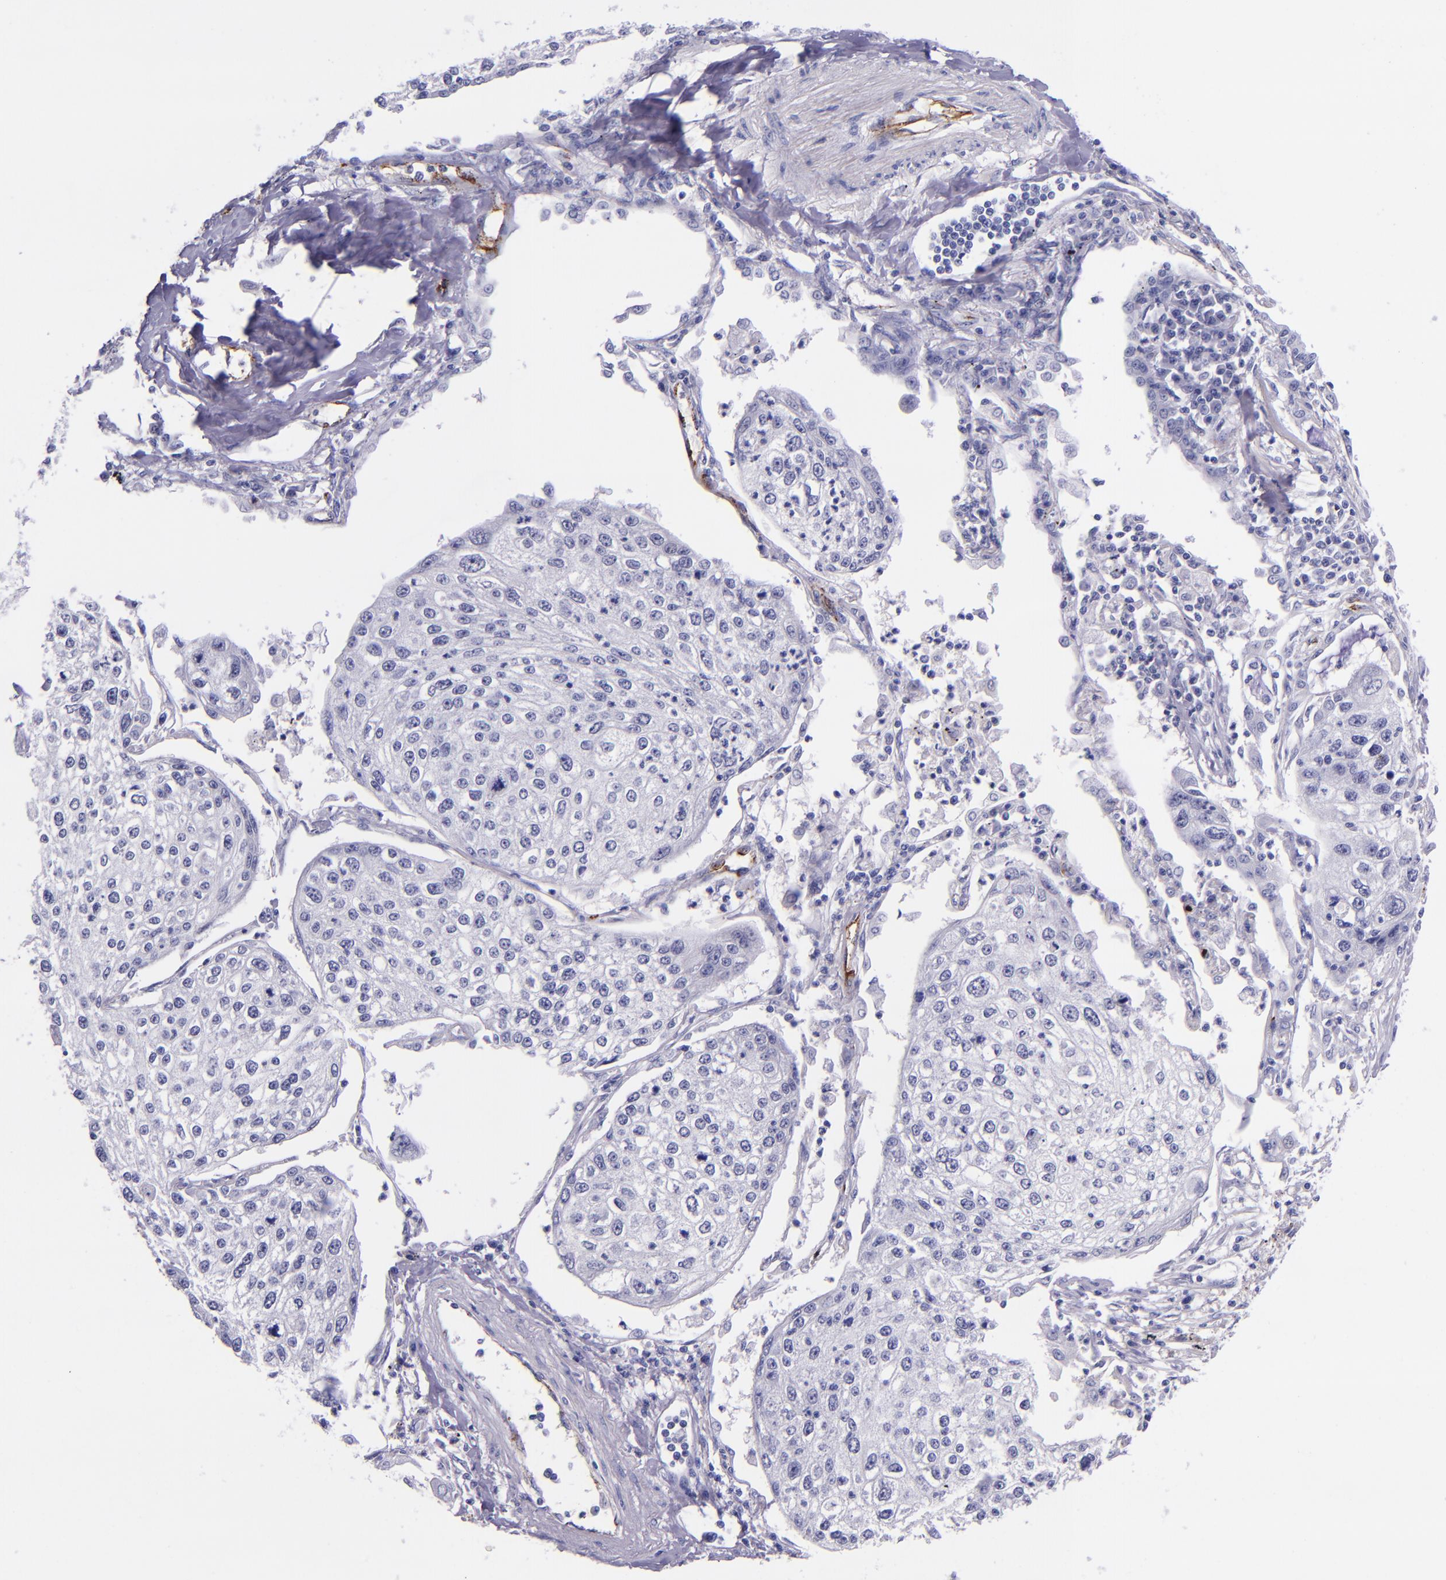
{"staining": {"intensity": "negative", "quantity": "none", "location": "none"}, "tissue": "lung cancer", "cell_type": "Tumor cells", "image_type": "cancer", "snomed": [{"axis": "morphology", "description": "Squamous cell carcinoma, NOS"}, {"axis": "topography", "description": "Lung"}], "caption": "High power microscopy image of an immunohistochemistry (IHC) micrograph of lung squamous cell carcinoma, revealing no significant expression in tumor cells.", "gene": "SELE", "patient": {"sex": "male", "age": 75}}